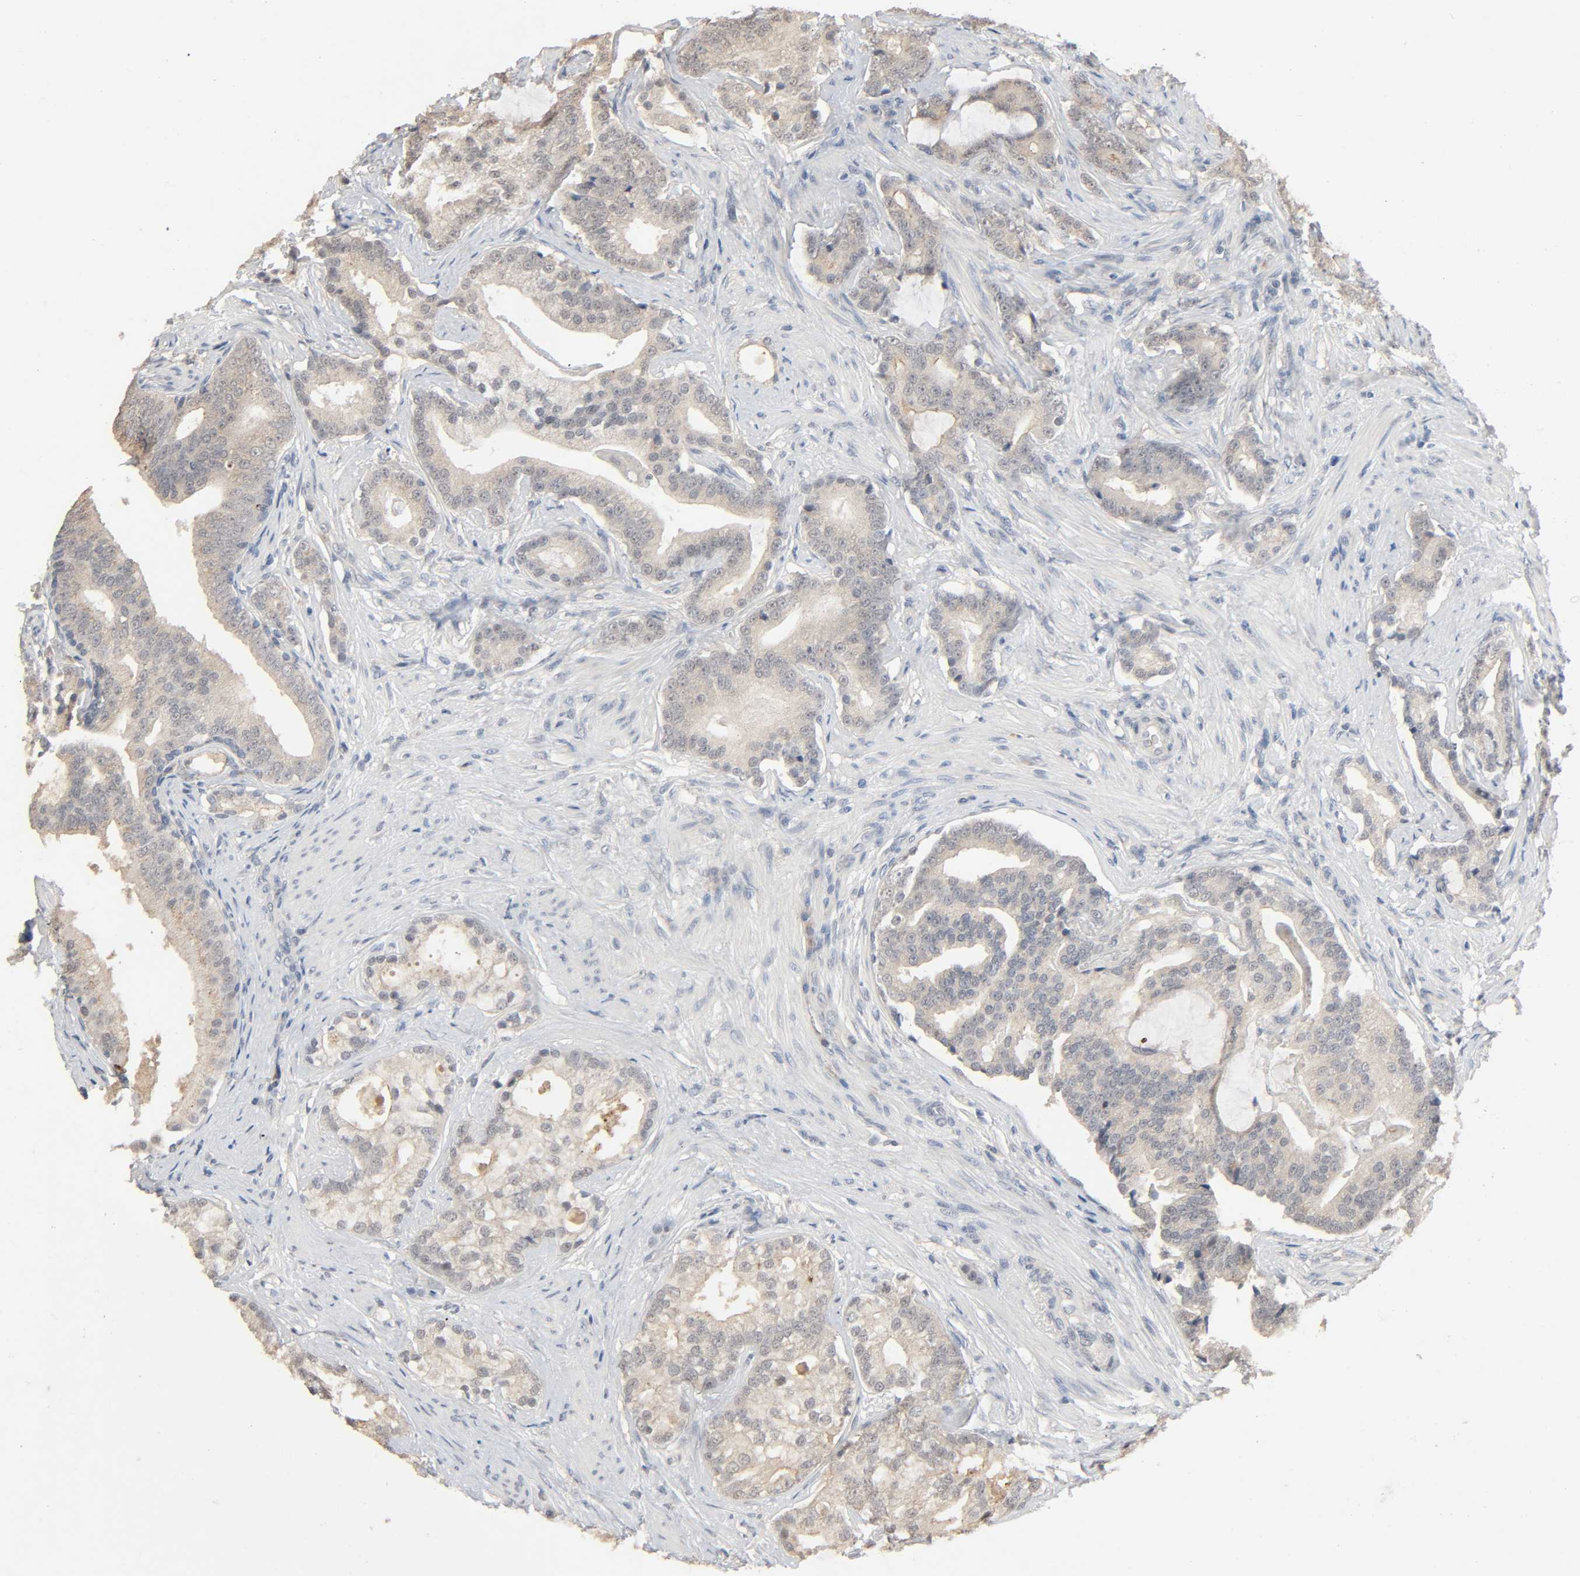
{"staining": {"intensity": "weak", "quantity": "25%-75%", "location": "cytoplasmic/membranous"}, "tissue": "prostate cancer", "cell_type": "Tumor cells", "image_type": "cancer", "snomed": [{"axis": "morphology", "description": "Adenocarcinoma, Low grade"}, {"axis": "topography", "description": "Prostate"}], "caption": "Immunohistochemical staining of prostate adenocarcinoma (low-grade) shows low levels of weak cytoplasmic/membranous expression in approximately 25%-75% of tumor cells.", "gene": "MAGEA8", "patient": {"sex": "male", "age": 58}}